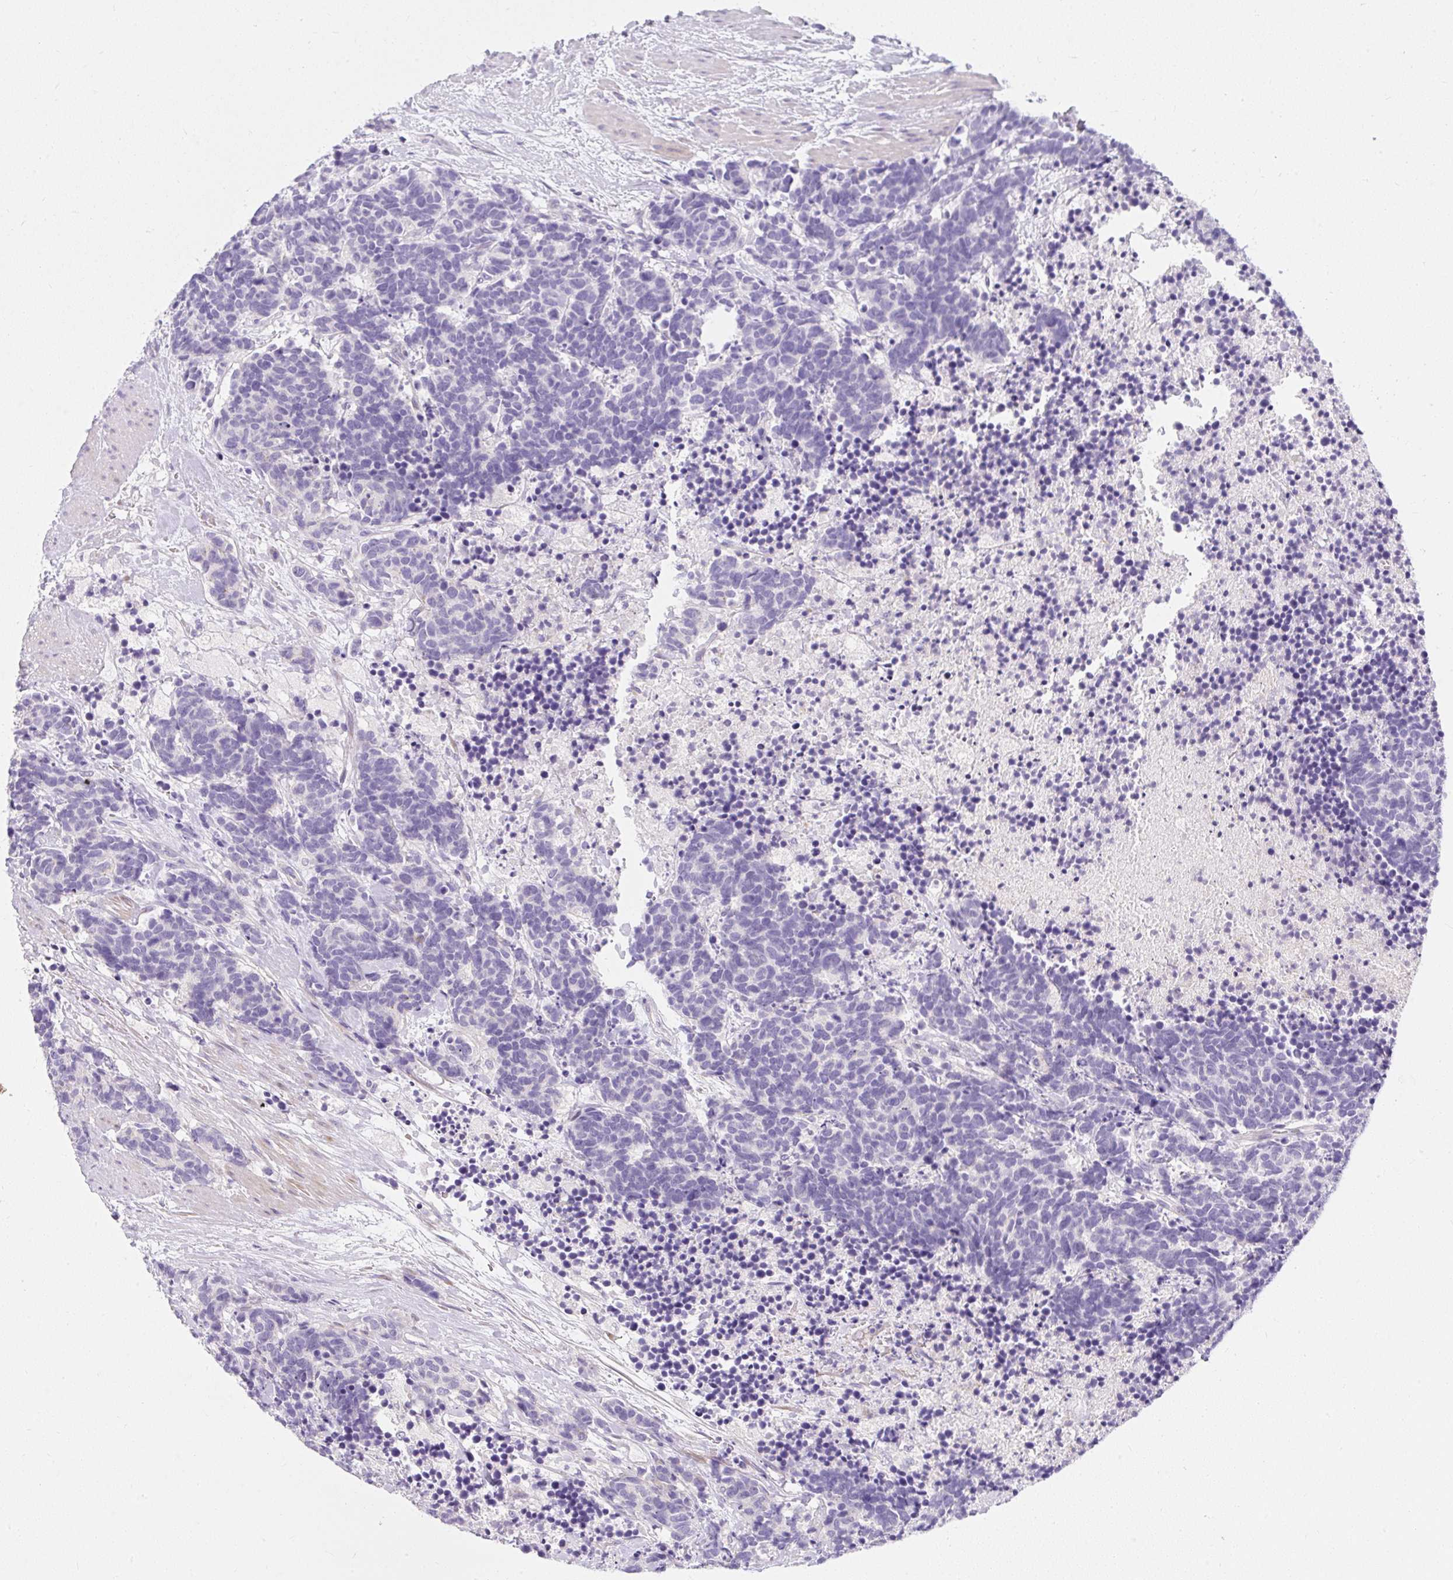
{"staining": {"intensity": "negative", "quantity": "none", "location": "none"}, "tissue": "carcinoid", "cell_type": "Tumor cells", "image_type": "cancer", "snomed": [{"axis": "morphology", "description": "Carcinoma, NOS"}, {"axis": "morphology", "description": "Carcinoid, malignant, NOS"}, {"axis": "topography", "description": "Prostate"}], "caption": "Tumor cells are negative for protein expression in human carcinoid (malignant). (Brightfield microscopy of DAB (3,3'-diaminobenzidine) immunohistochemistry (IHC) at high magnification).", "gene": "DTX4", "patient": {"sex": "male", "age": 57}}